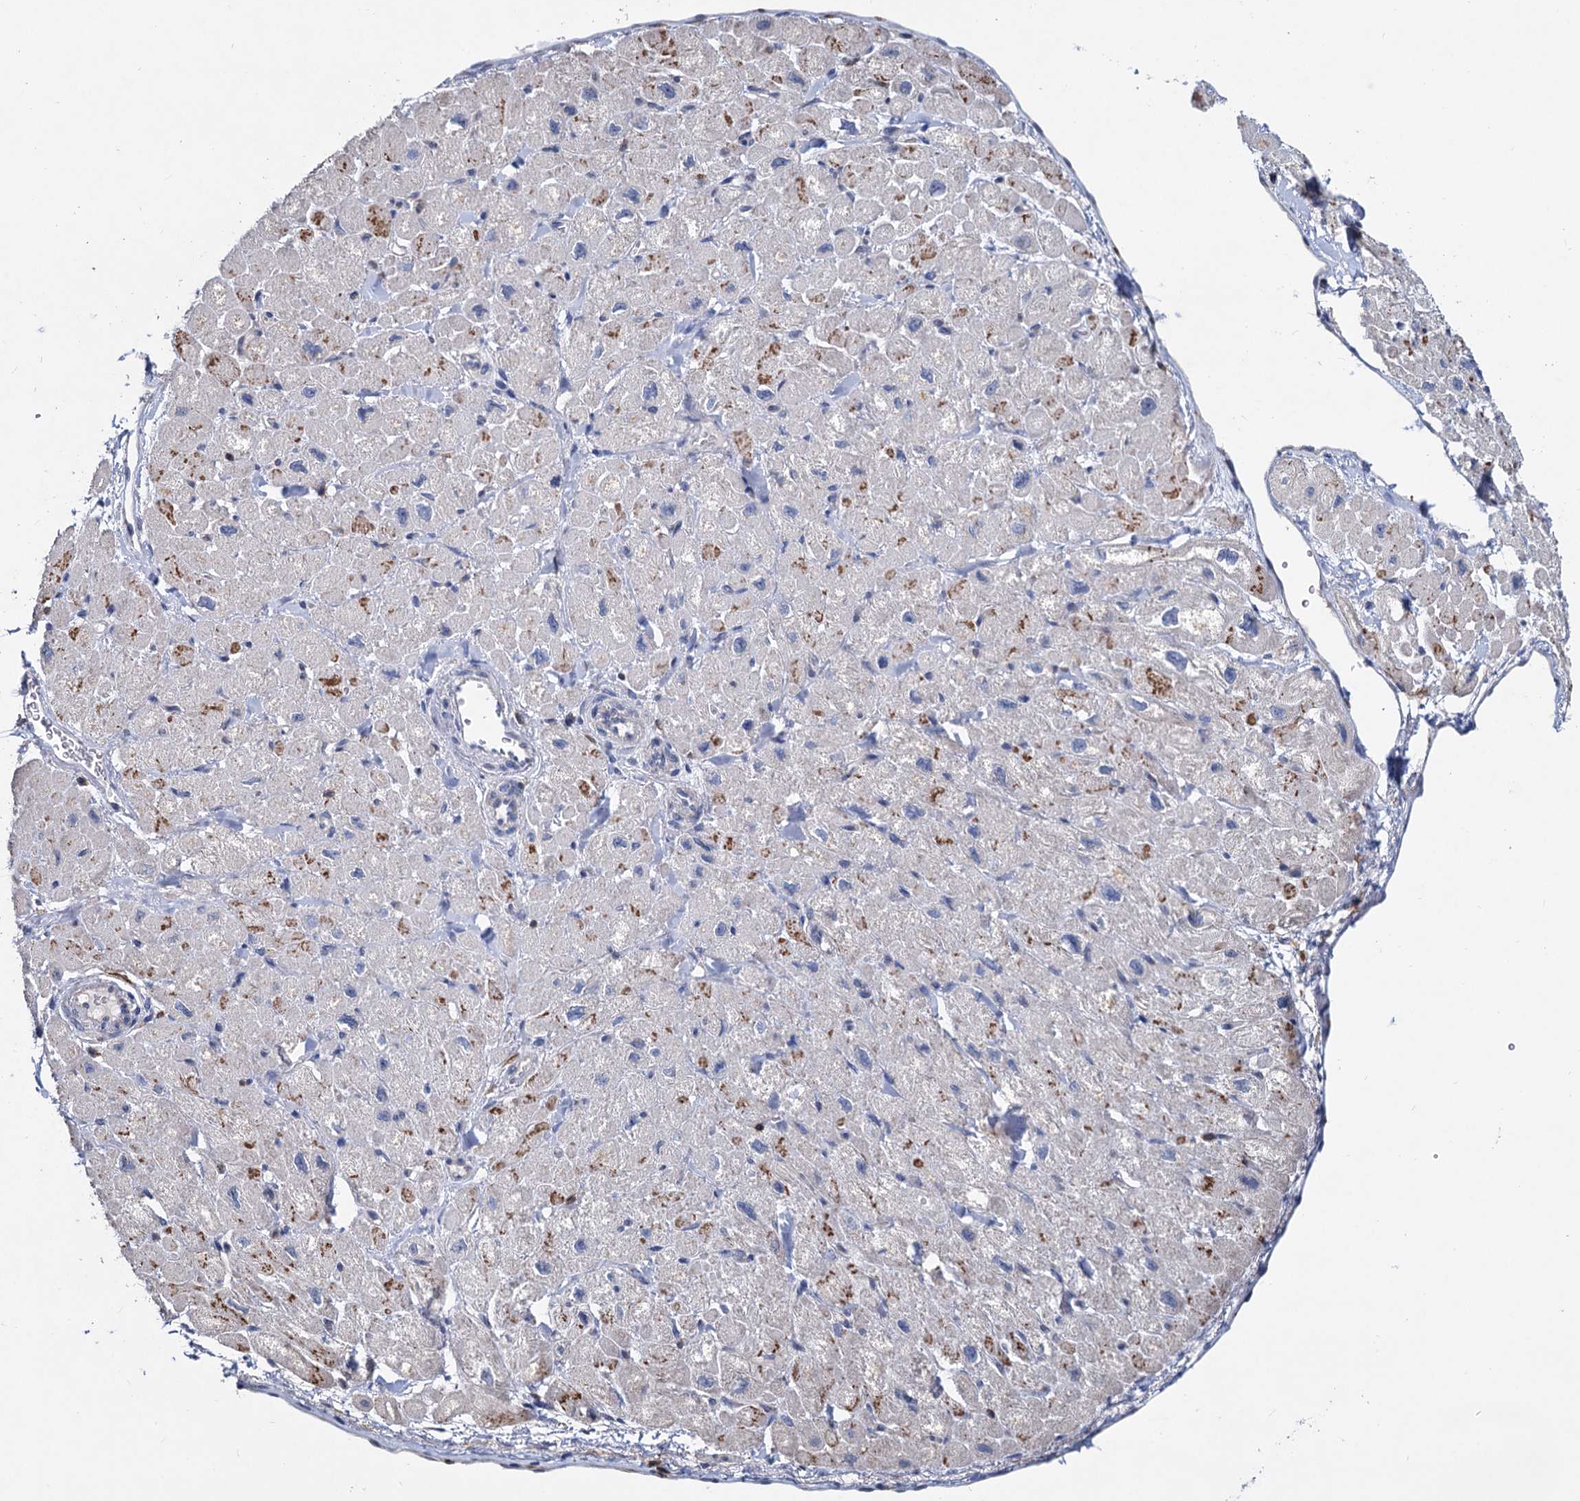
{"staining": {"intensity": "moderate", "quantity": "<25%", "location": "cytoplasmic/membranous"}, "tissue": "heart muscle", "cell_type": "Cardiomyocytes", "image_type": "normal", "snomed": [{"axis": "morphology", "description": "Normal tissue, NOS"}, {"axis": "topography", "description": "Heart"}], "caption": "Heart muscle stained with DAB immunohistochemistry displays low levels of moderate cytoplasmic/membranous expression in about <25% of cardiomyocytes.", "gene": "LRCH4", "patient": {"sex": "male", "age": 65}}